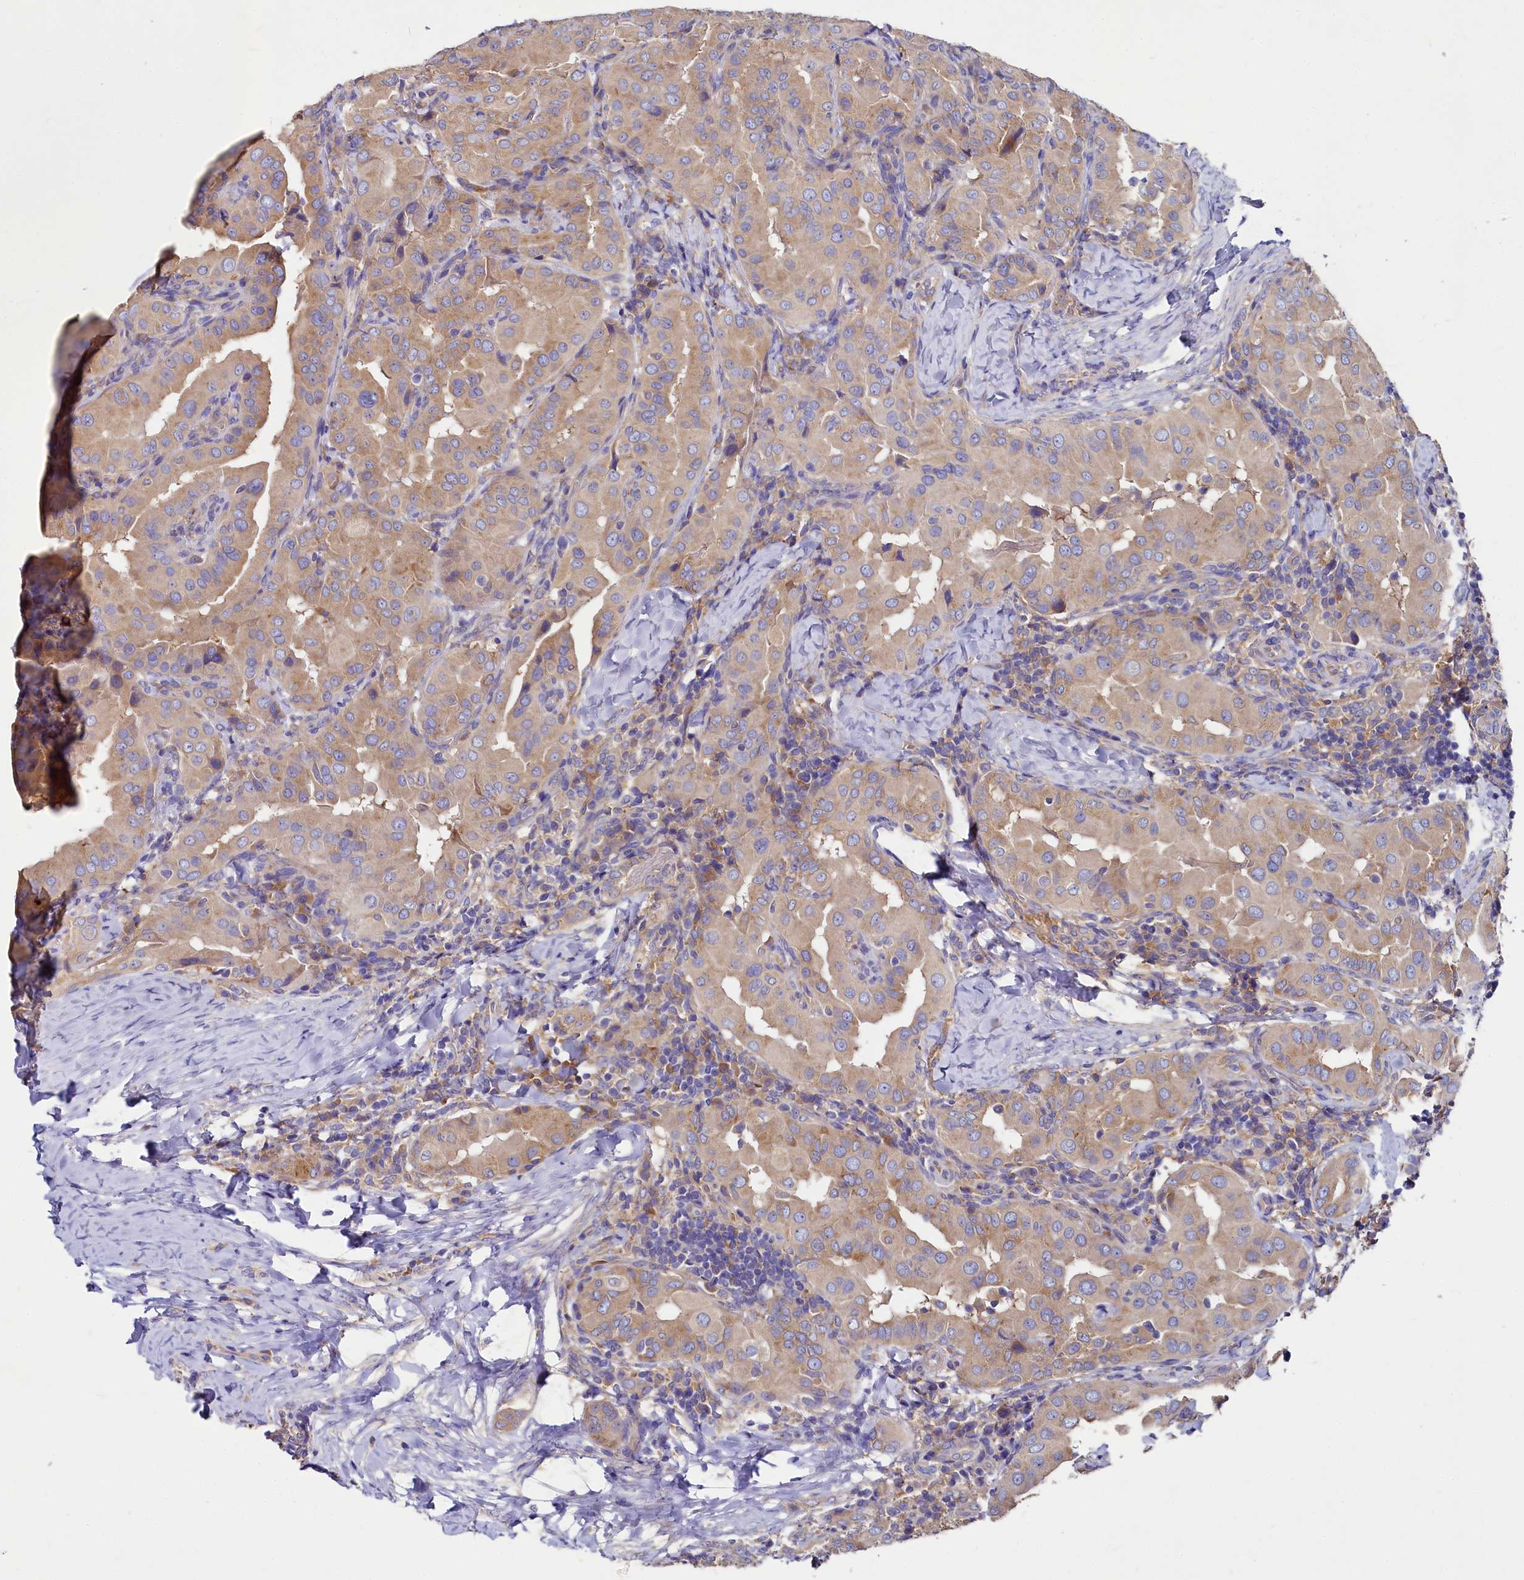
{"staining": {"intensity": "moderate", "quantity": ">75%", "location": "cytoplasmic/membranous"}, "tissue": "thyroid cancer", "cell_type": "Tumor cells", "image_type": "cancer", "snomed": [{"axis": "morphology", "description": "Papillary adenocarcinoma, NOS"}, {"axis": "topography", "description": "Thyroid gland"}], "caption": "Human thyroid cancer (papillary adenocarcinoma) stained with a brown dye exhibits moderate cytoplasmic/membranous positive positivity in about >75% of tumor cells.", "gene": "QARS1", "patient": {"sex": "male", "age": 33}}